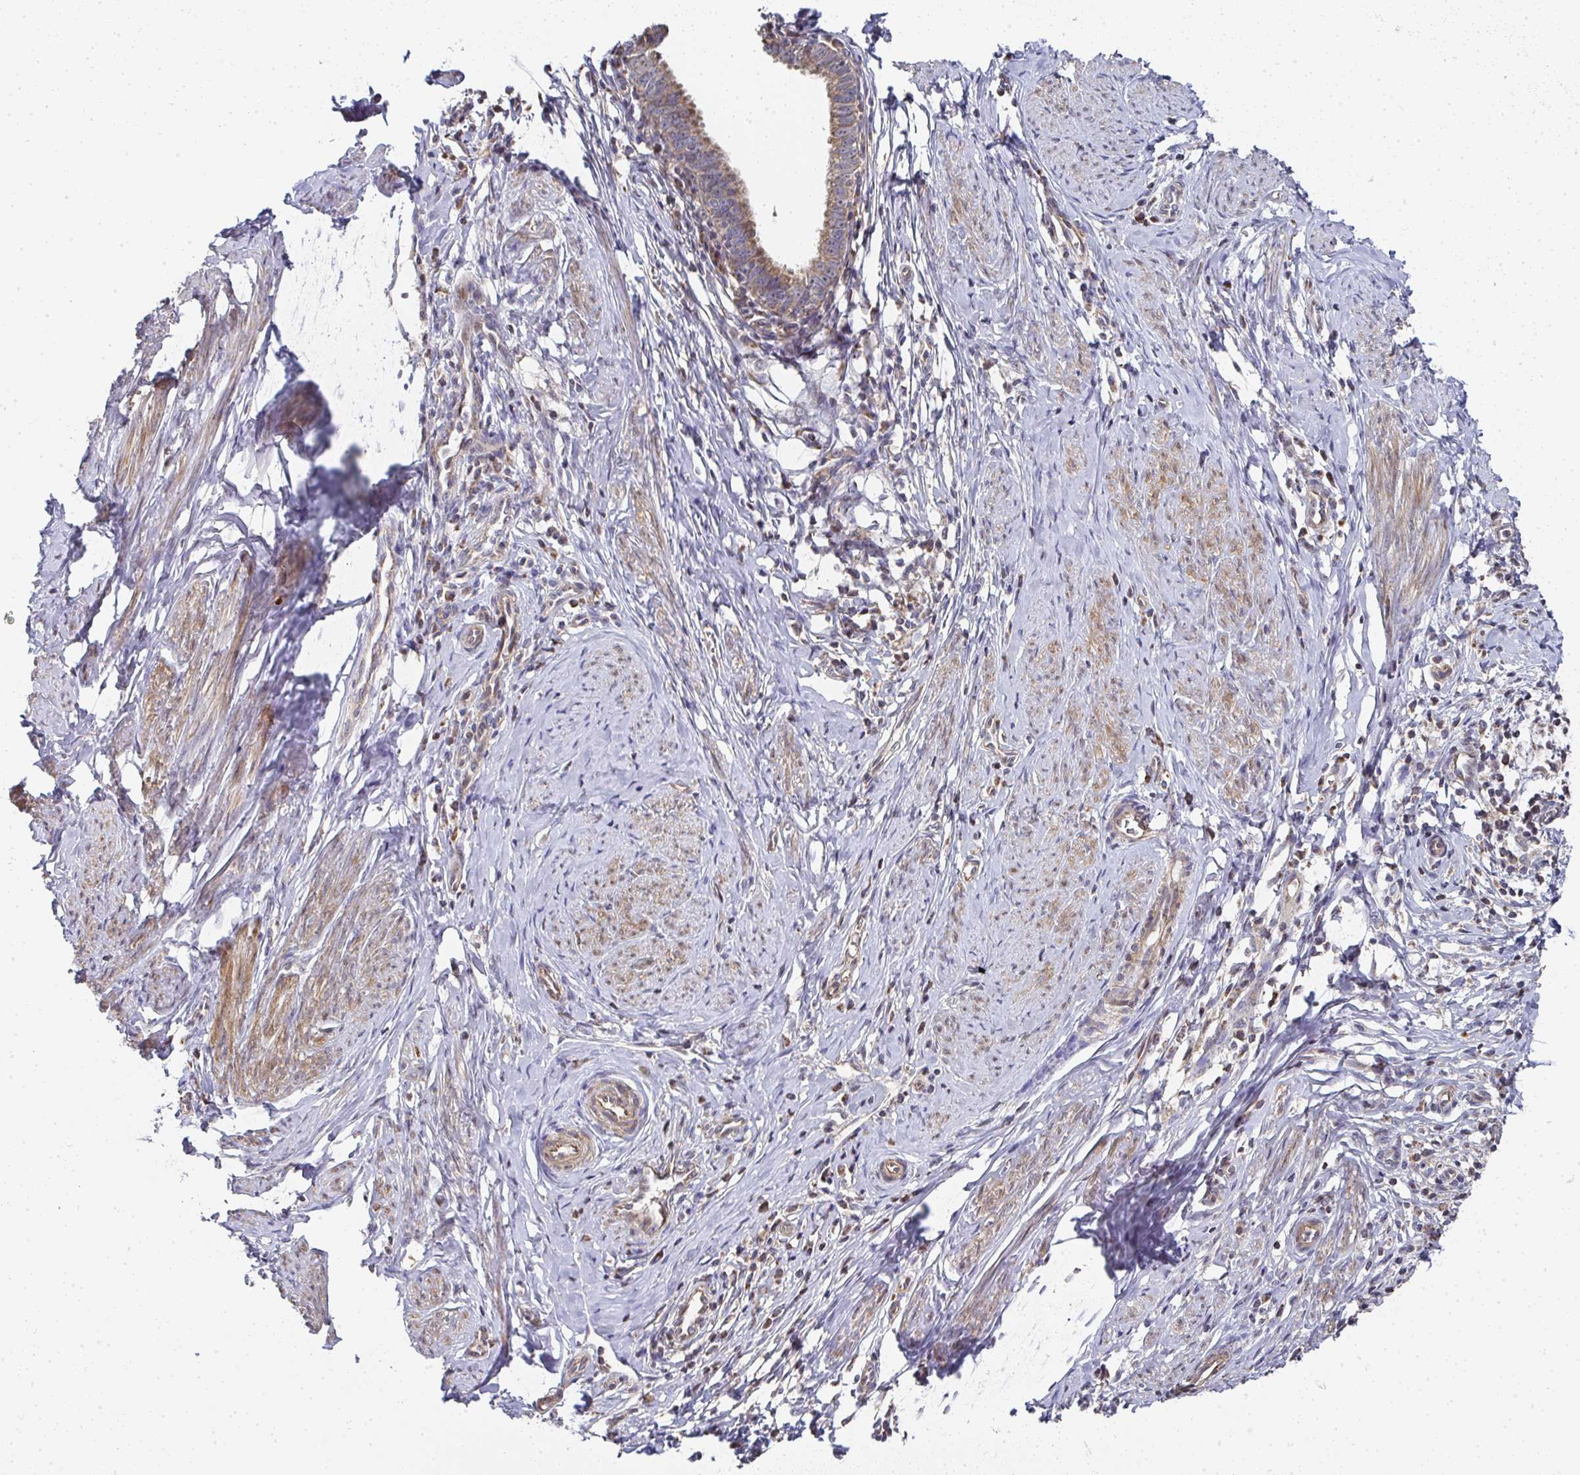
{"staining": {"intensity": "moderate", "quantity": ">75%", "location": "cytoplasmic/membranous"}, "tissue": "cervical cancer", "cell_type": "Tumor cells", "image_type": "cancer", "snomed": [{"axis": "morphology", "description": "Adenocarcinoma, NOS"}, {"axis": "topography", "description": "Cervix"}], "caption": "Brown immunohistochemical staining in cervical adenocarcinoma reveals moderate cytoplasmic/membranous expression in about >75% of tumor cells.", "gene": "AGTPBP1", "patient": {"sex": "female", "age": 36}}